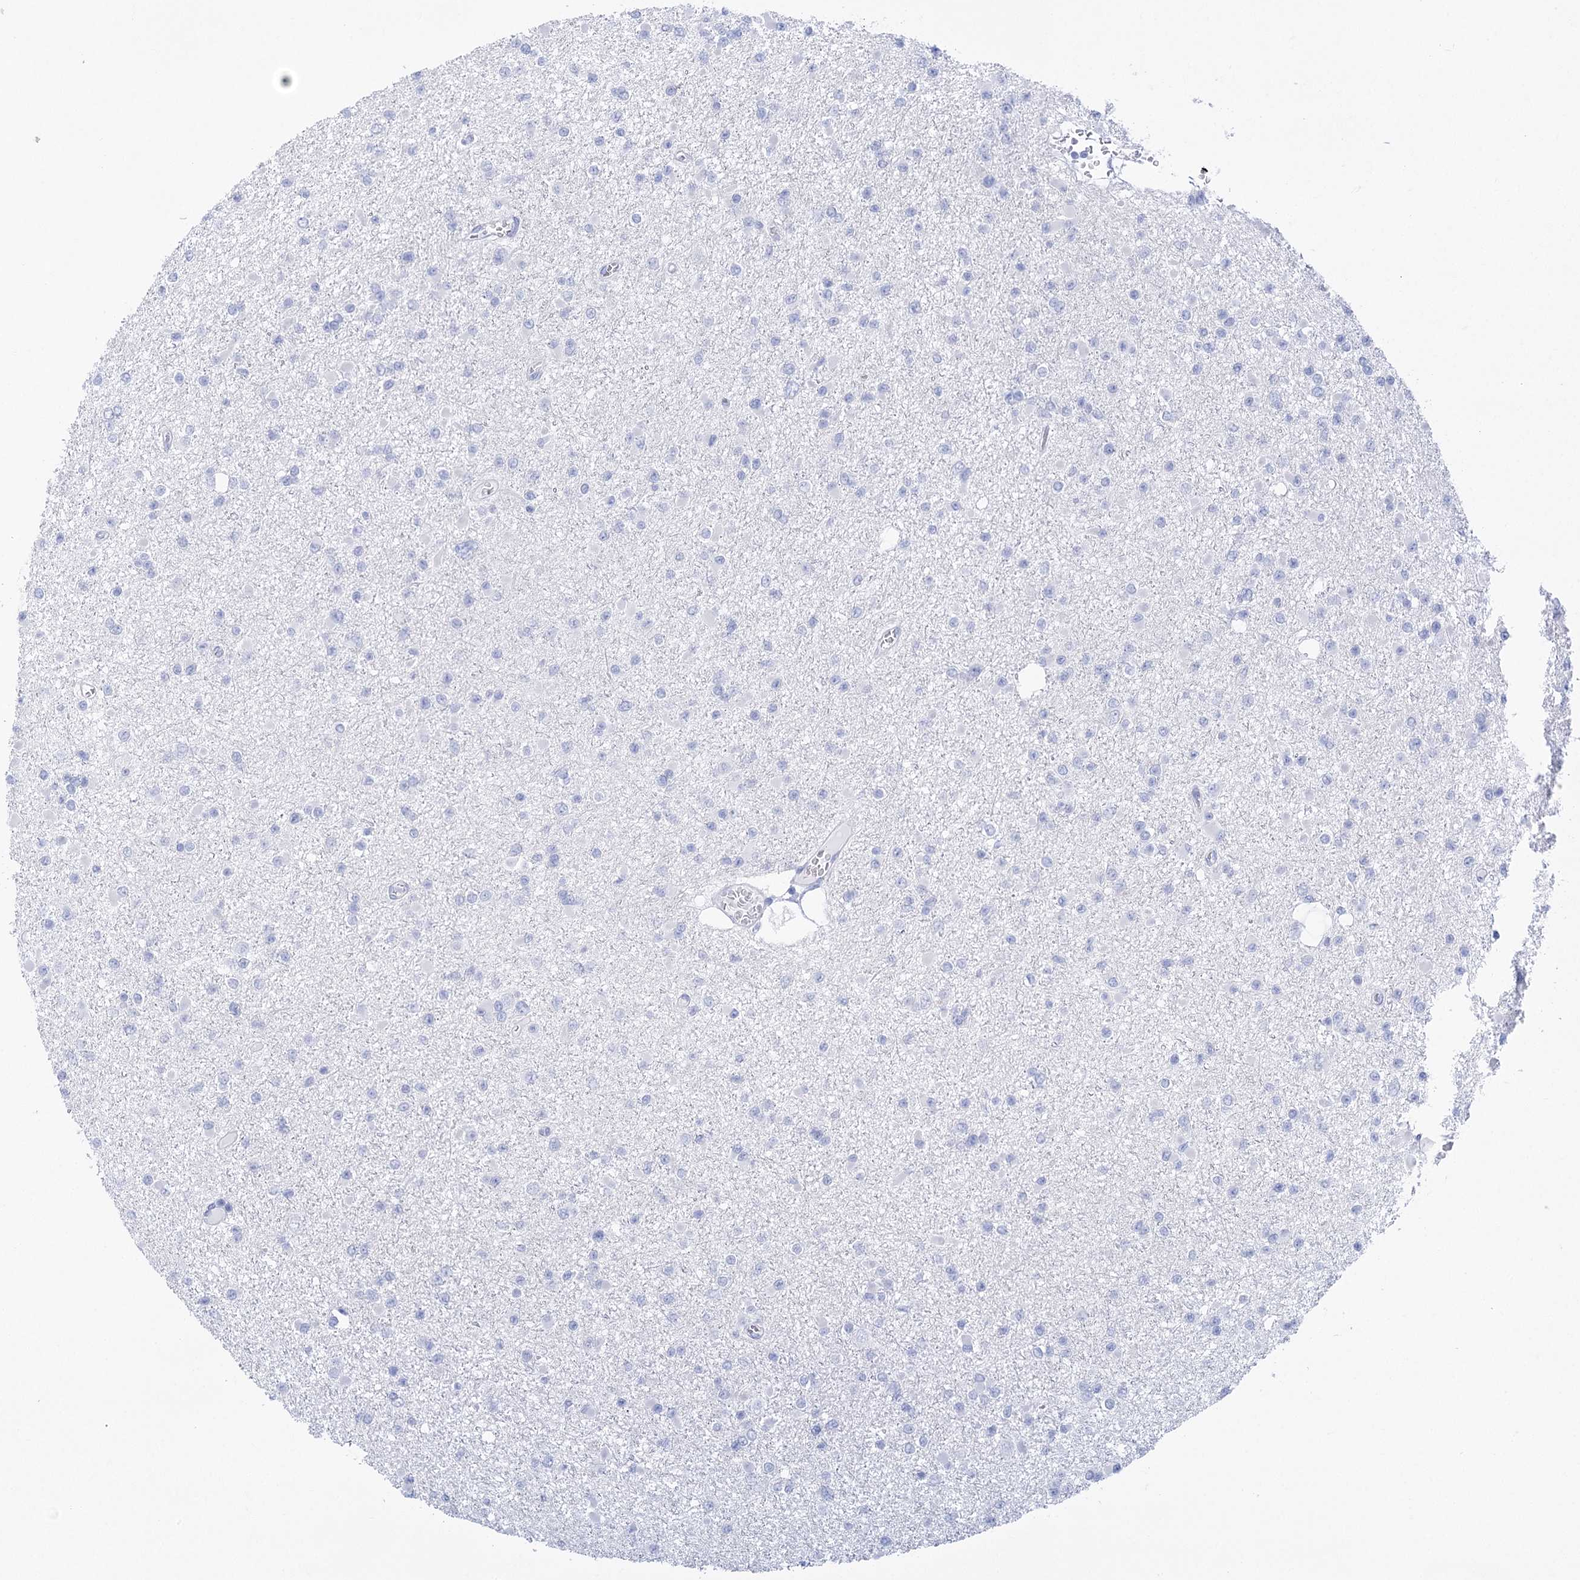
{"staining": {"intensity": "negative", "quantity": "none", "location": "none"}, "tissue": "glioma", "cell_type": "Tumor cells", "image_type": "cancer", "snomed": [{"axis": "morphology", "description": "Glioma, malignant, Low grade"}, {"axis": "topography", "description": "Brain"}], "caption": "IHC histopathology image of neoplastic tissue: malignant low-grade glioma stained with DAB displays no significant protein staining in tumor cells. Nuclei are stained in blue.", "gene": "LALBA", "patient": {"sex": "female", "age": 22}}